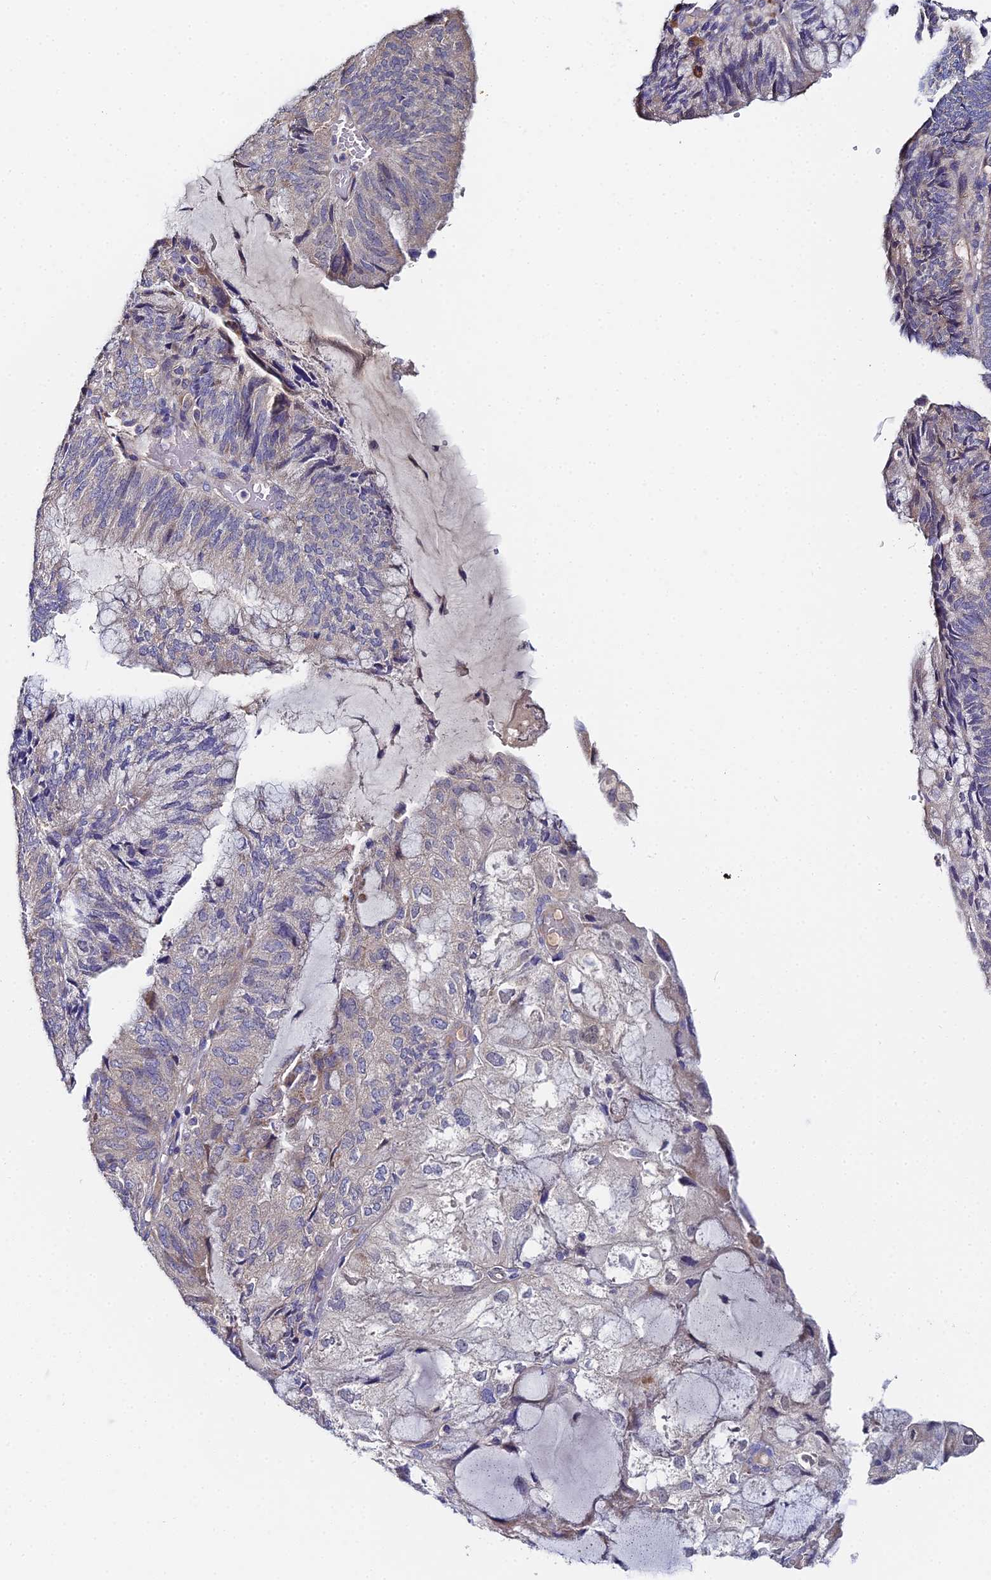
{"staining": {"intensity": "weak", "quantity": "<25%", "location": "cytoplasmic/membranous"}, "tissue": "endometrial cancer", "cell_type": "Tumor cells", "image_type": "cancer", "snomed": [{"axis": "morphology", "description": "Adenocarcinoma, NOS"}, {"axis": "topography", "description": "Endometrium"}], "caption": "IHC of human adenocarcinoma (endometrial) displays no expression in tumor cells. Brightfield microscopy of immunohistochemistry (IHC) stained with DAB (3,3'-diaminobenzidine) (brown) and hematoxylin (blue), captured at high magnification.", "gene": "UBE2L3", "patient": {"sex": "female", "age": 81}}